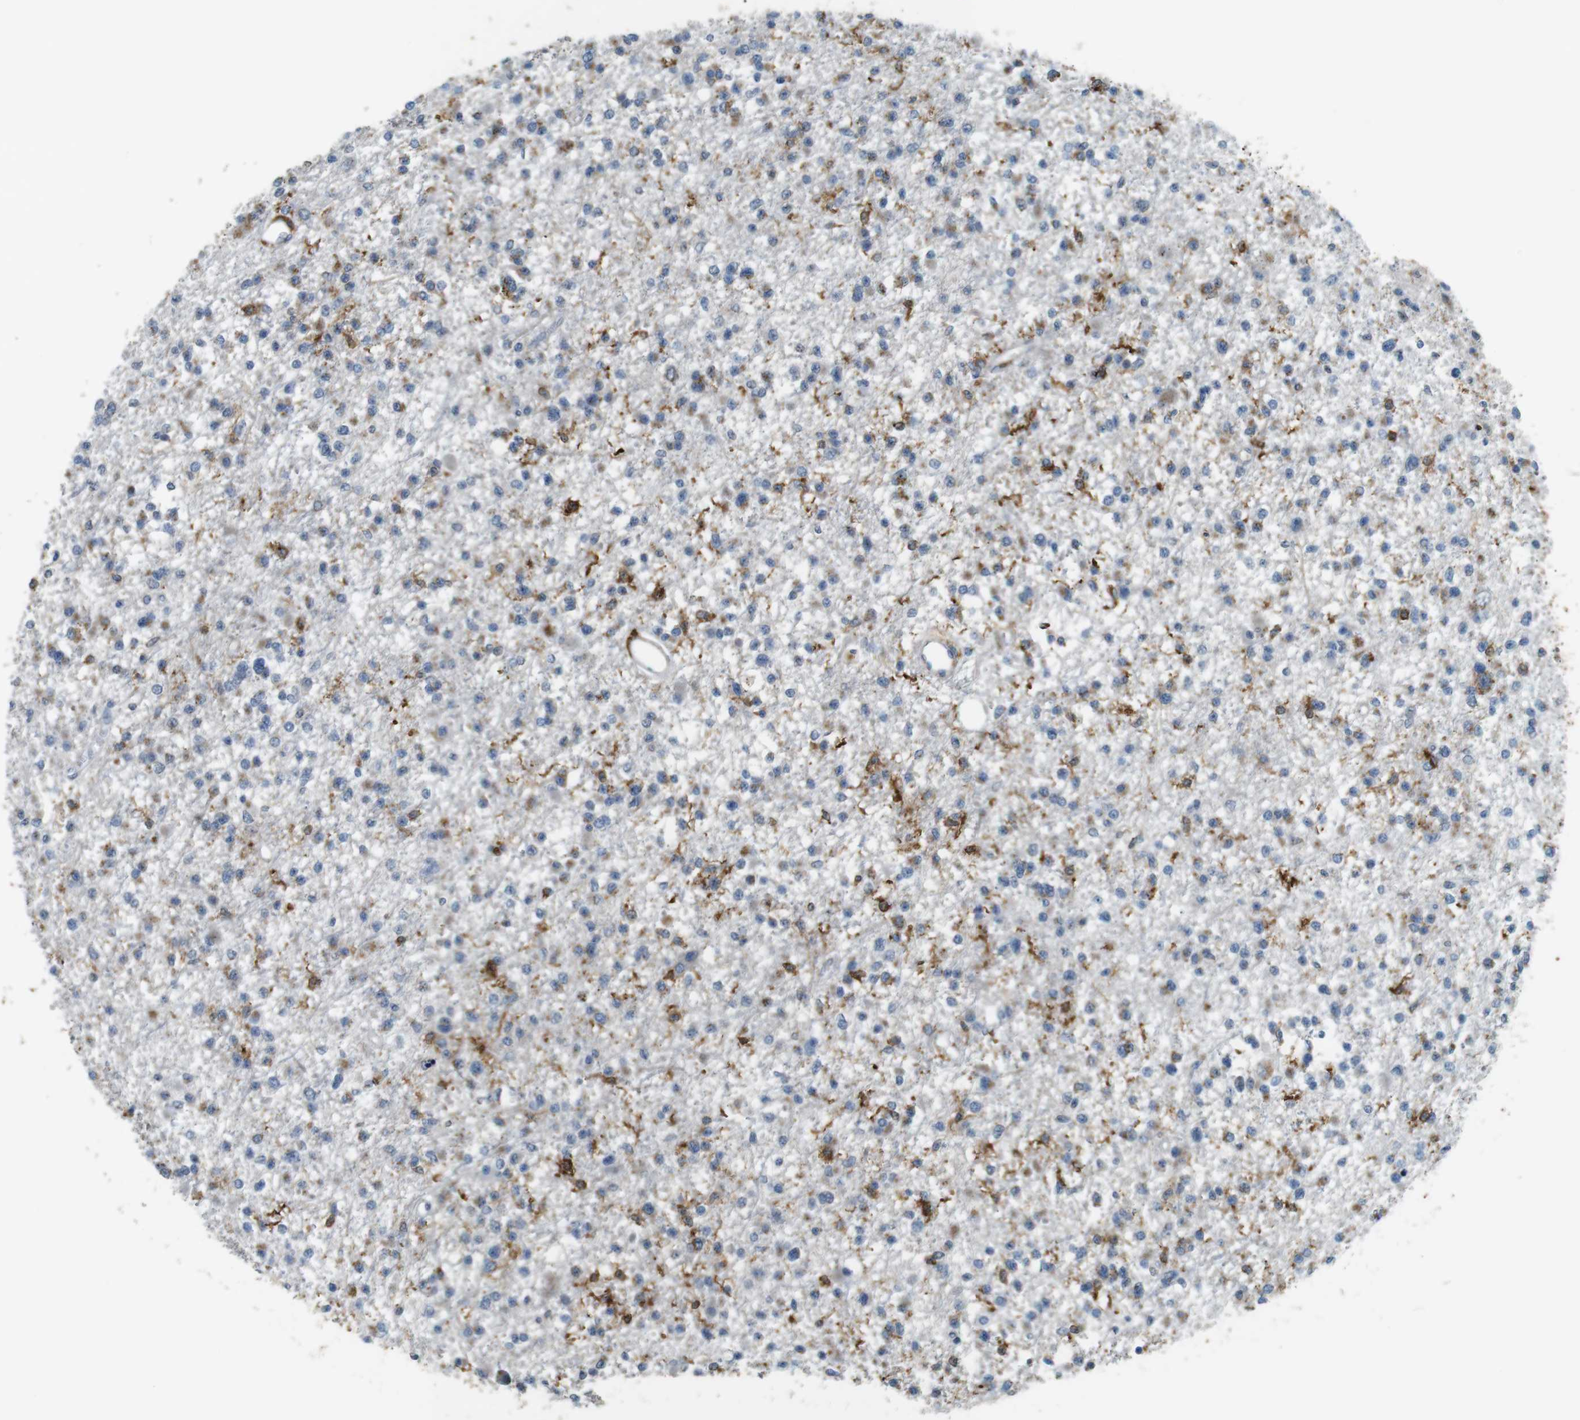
{"staining": {"intensity": "weak", "quantity": "25%-75%", "location": "cytoplasmic/membranous"}, "tissue": "glioma", "cell_type": "Tumor cells", "image_type": "cancer", "snomed": [{"axis": "morphology", "description": "Glioma, malignant, Low grade"}, {"axis": "topography", "description": "Brain"}], "caption": "IHC photomicrograph of neoplastic tissue: glioma stained using immunohistochemistry (IHC) demonstrates low levels of weak protein expression localized specifically in the cytoplasmic/membranous of tumor cells, appearing as a cytoplasmic/membranous brown color.", "gene": "HLA-DRA", "patient": {"sex": "female", "age": 22}}